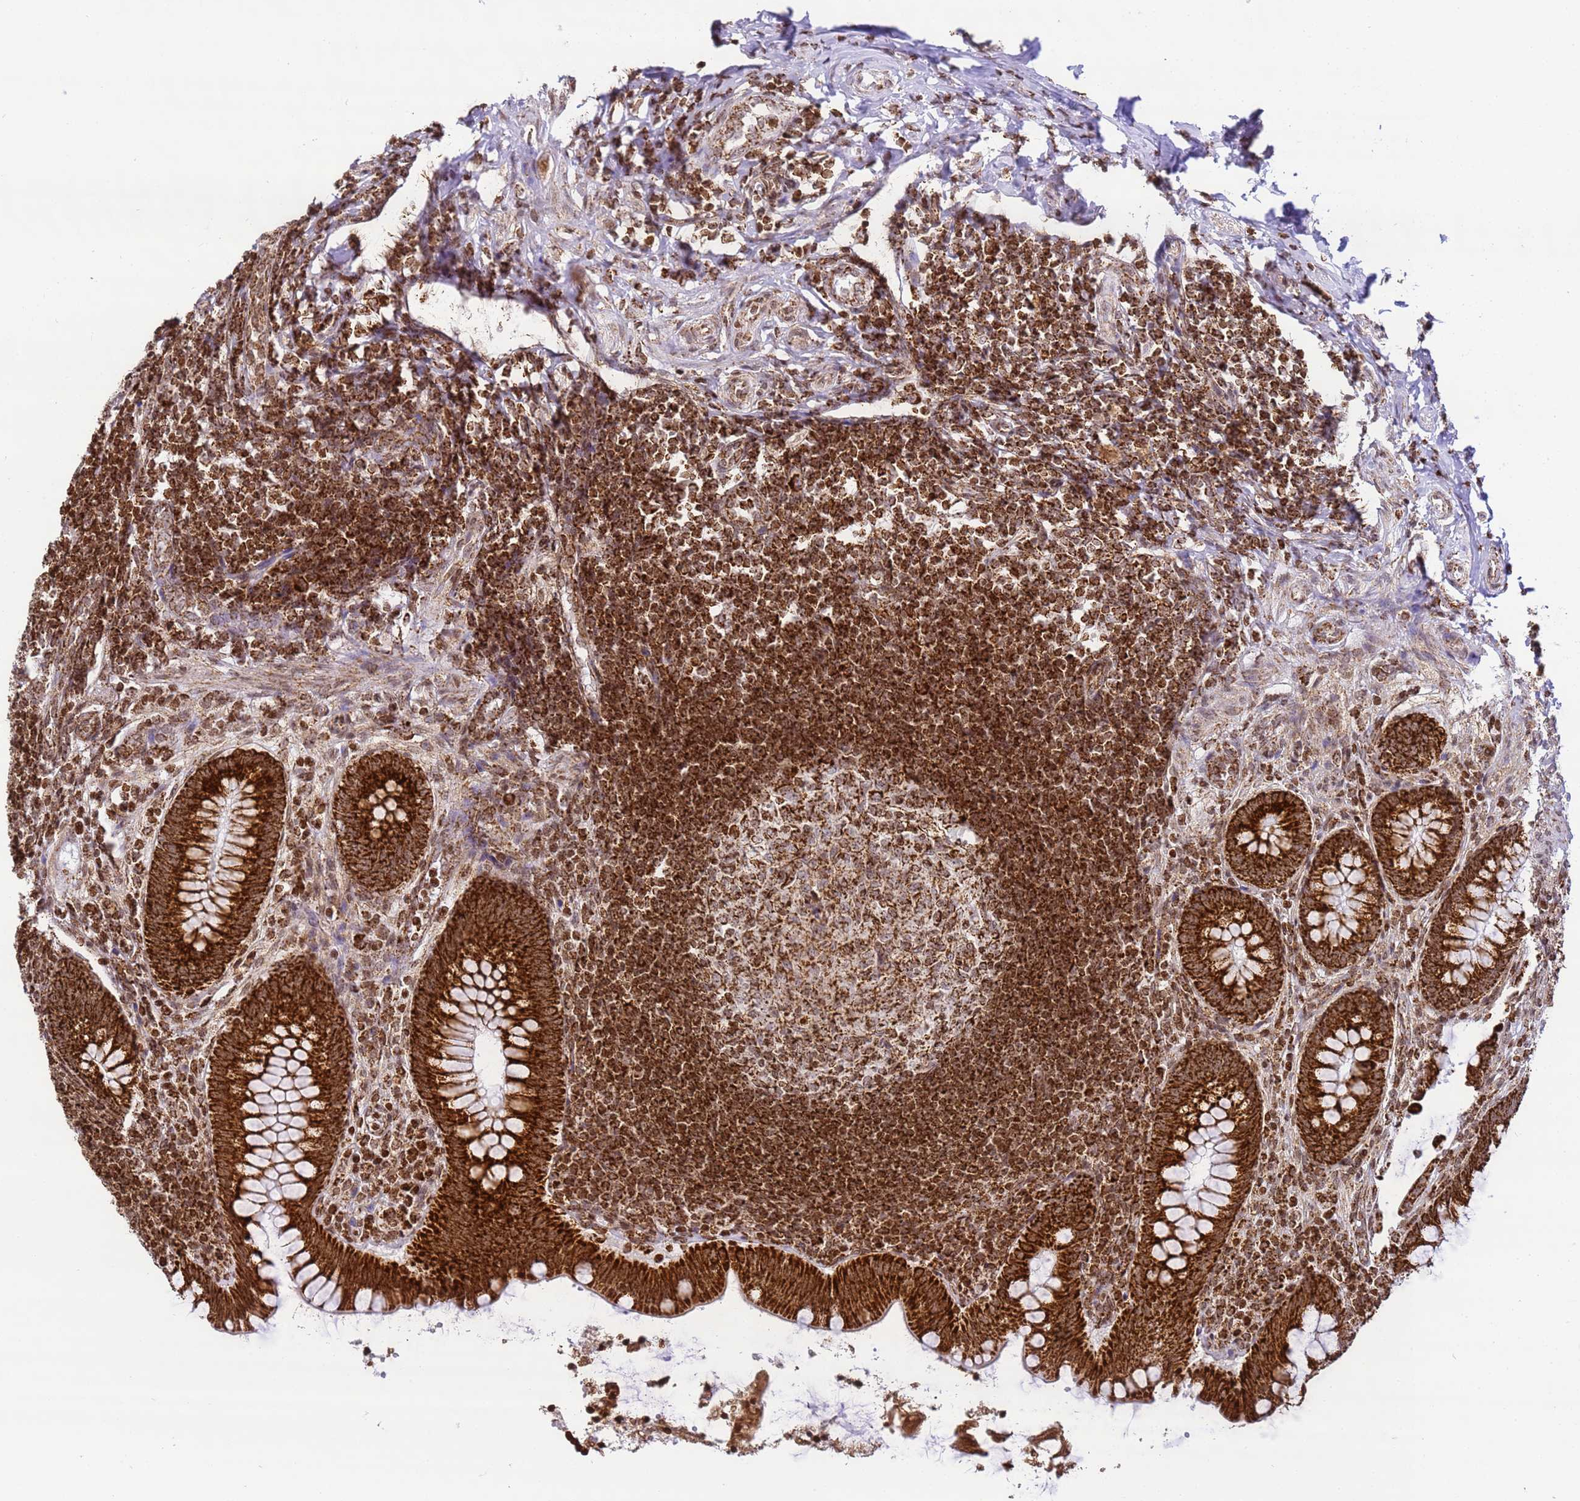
{"staining": {"intensity": "strong", "quantity": ">75%", "location": "cytoplasmic/membranous"}, "tissue": "appendix", "cell_type": "Glandular cells", "image_type": "normal", "snomed": [{"axis": "morphology", "description": "Normal tissue, NOS"}, {"axis": "topography", "description": "Appendix"}], "caption": "A high-resolution photomicrograph shows immunohistochemistry staining of normal appendix, which exhibits strong cytoplasmic/membranous staining in approximately >75% of glandular cells. Using DAB (brown) and hematoxylin (blue) stains, captured at high magnification using brightfield microscopy.", "gene": "HSPE1", "patient": {"sex": "female", "age": 33}}